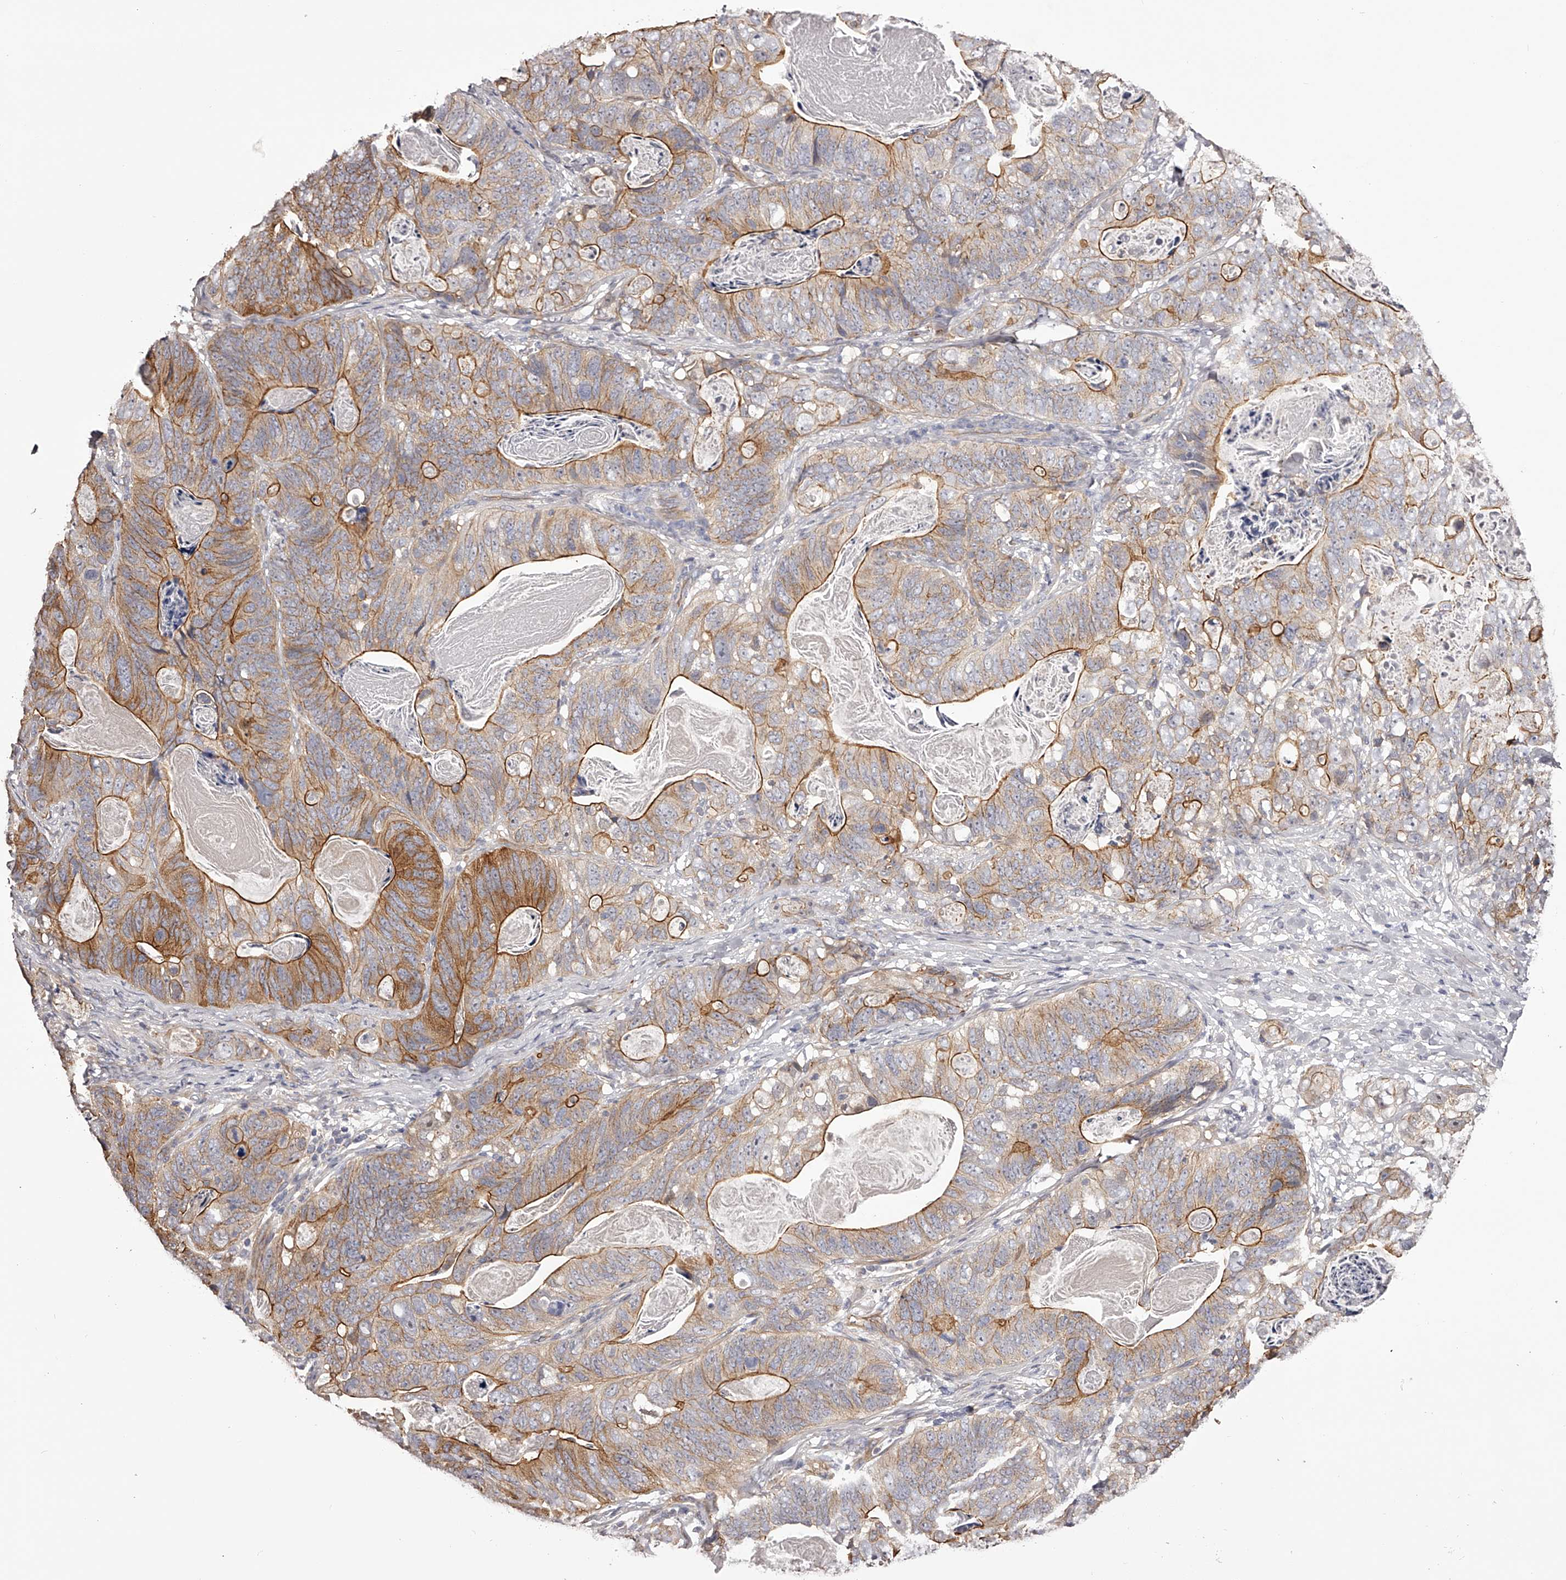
{"staining": {"intensity": "strong", "quantity": "25%-75%", "location": "cytoplasmic/membranous"}, "tissue": "stomach cancer", "cell_type": "Tumor cells", "image_type": "cancer", "snomed": [{"axis": "morphology", "description": "Normal tissue, NOS"}, {"axis": "morphology", "description": "Adenocarcinoma, NOS"}, {"axis": "topography", "description": "Stomach"}], "caption": "A photomicrograph showing strong cytoplasmic/membranous positivity in approximately 25%-75% of tumor cells in adenocarcinoma (stomach), as visualized by brown immunohistochemical staining.", "gene": "LTV1", "patient": {"sex": "female", "age": 89}}